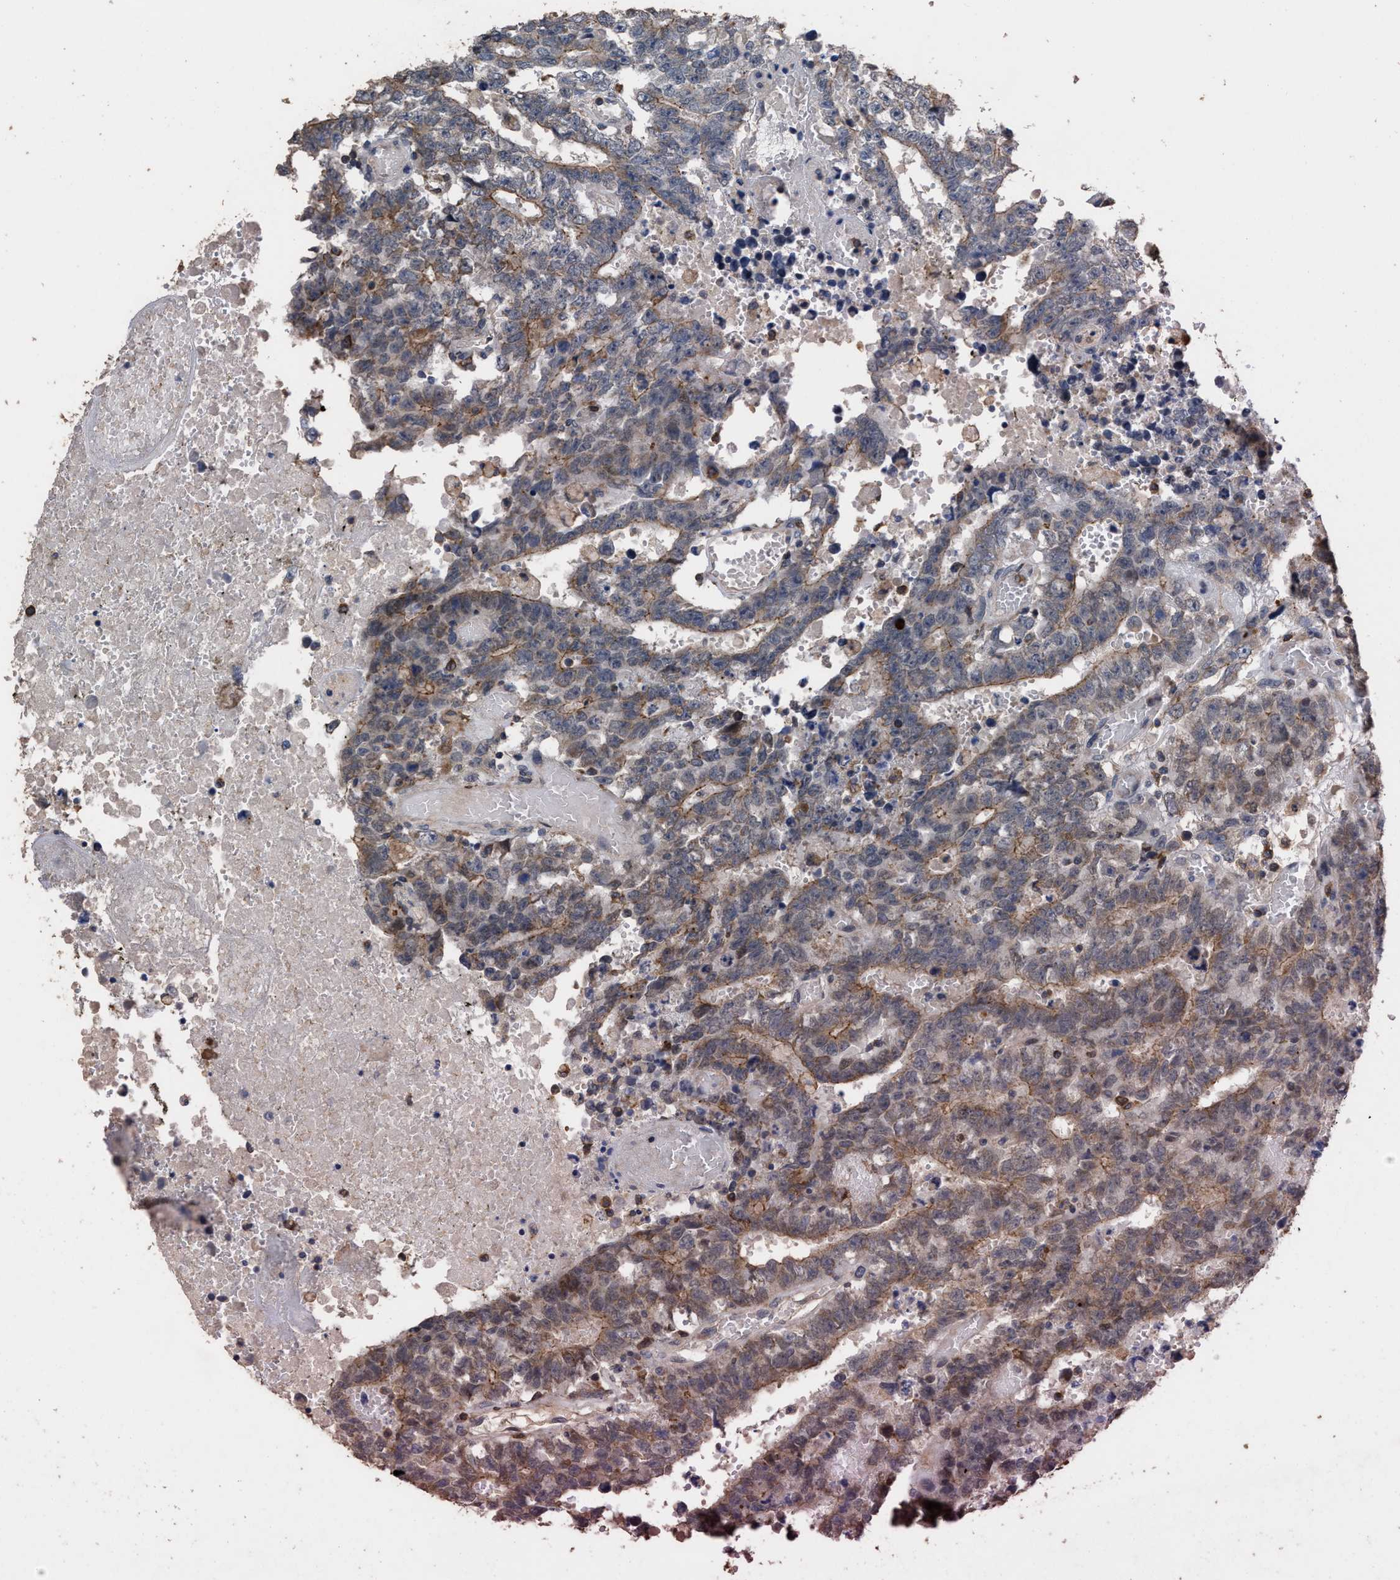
{"staining": {"intensity": "moderate", "quantity": "25%-75%", "location": "cytoplasmic/membranous"}, "tissue": "testis cancer", "cell_type": "Tumor cells", "image_type": "cancer", "snomed": [{"axis": "morphology", "description": "Carcinoma, Embryonal, NOS"}, {"axis": "topography", "description": "Testis"}], "caption": "Testis embryonal carcinoma stained for a protein (brown) displays moderate cytoplasmic/membranous positive expression in approximately 25%-75% of tumor cells.", "gene": "TDRKH", "patient": {"sex": "male", "age": 25}}